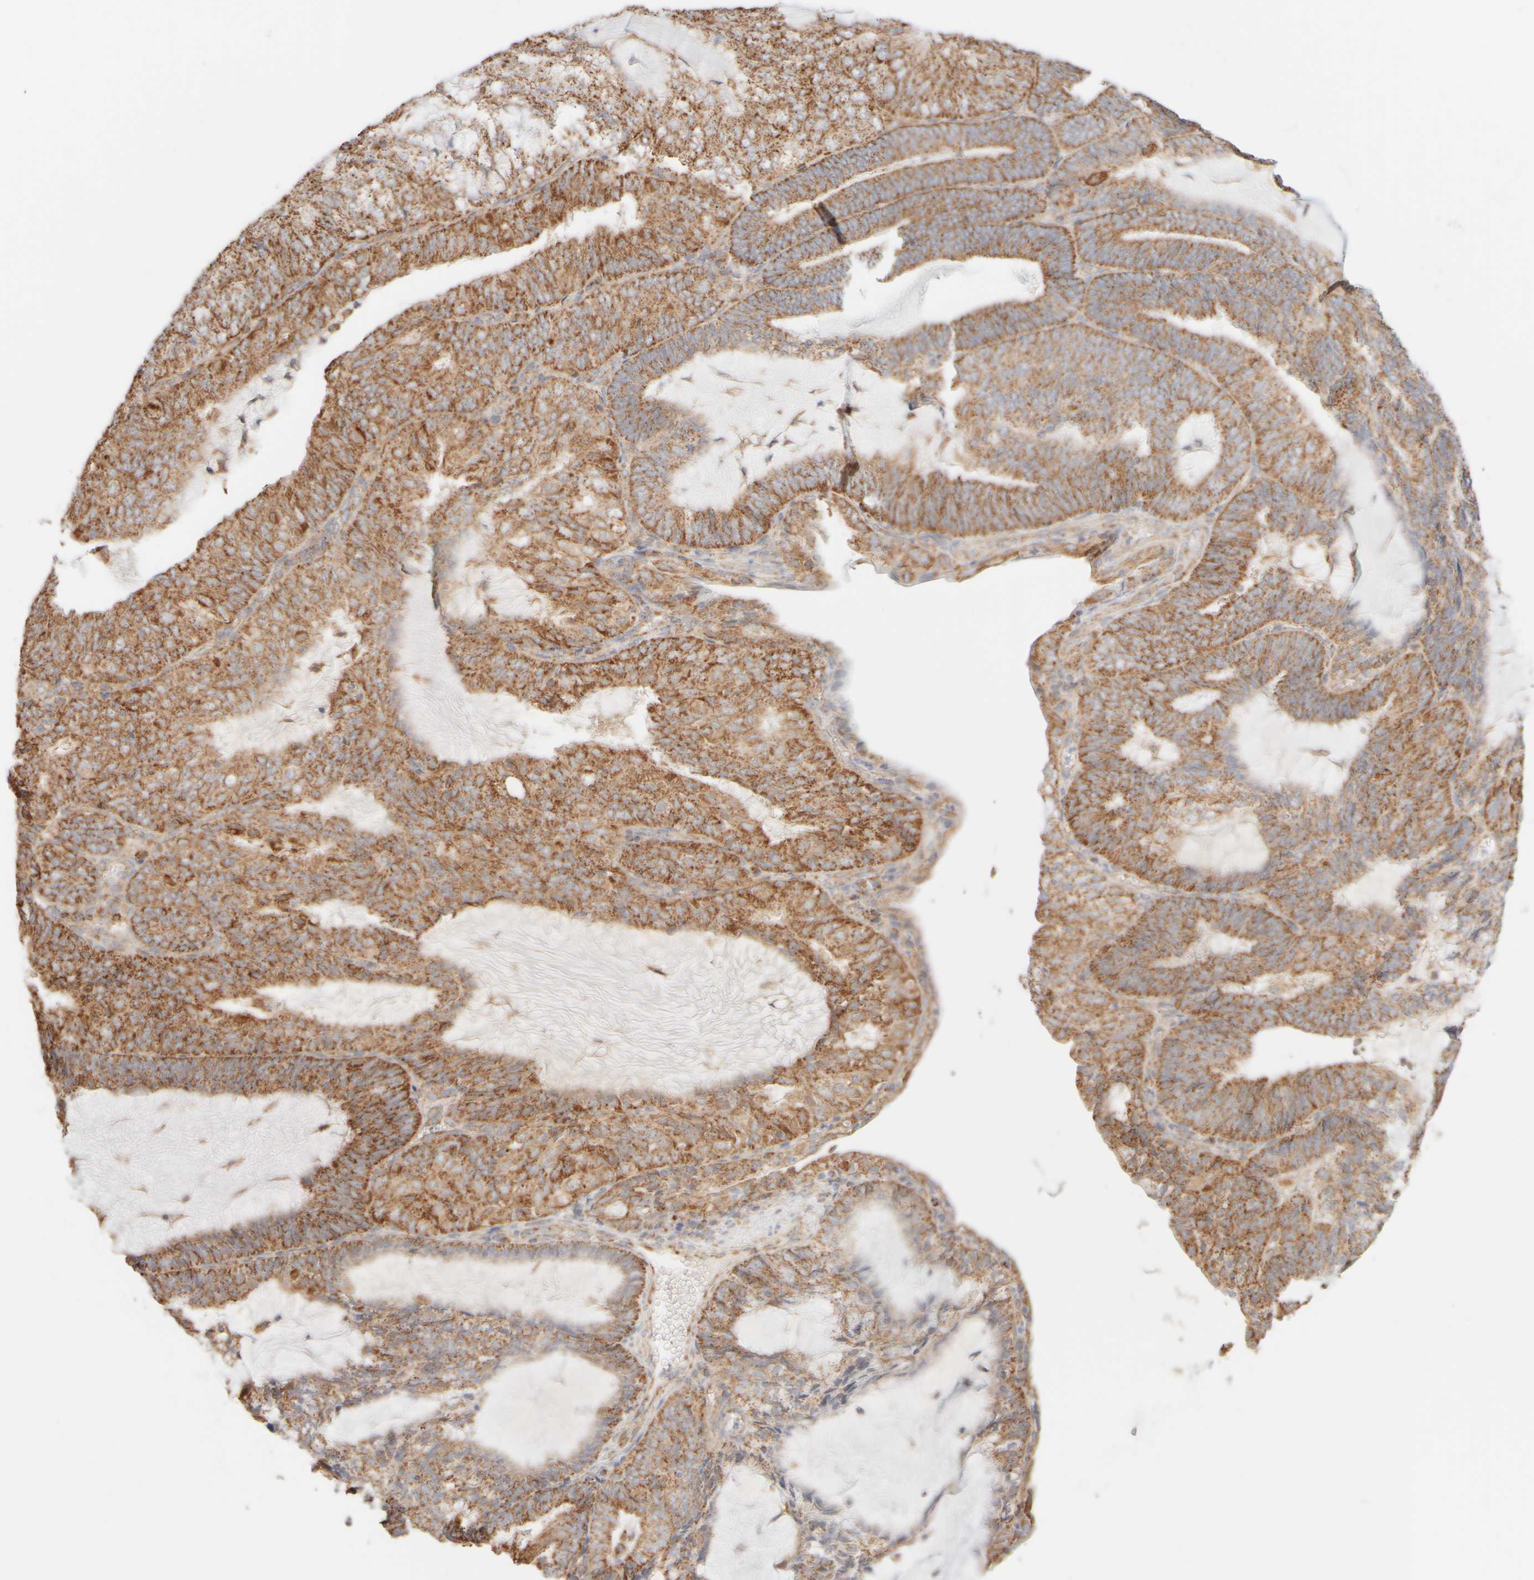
{"staining": {"intensity": "moderate", "quantity": ">75%", "location": "cytoplasmic/membranous"}, "tissue": "endometrial cancer", "cell_type": "Tumor cells", "image_type": "cancer", "snomed": [{"axis": "morphology", "description": "Adenocarcinoma, NOS"}, {"axis": "topography", "description": "Endometrium"}], "caption": "Immunohistochemistry (IHC) histopathology image of human endometrial adenocarcinoma stained for a protein (brown), which demonstrates medium levels of moderate cytoplasmic/membranous positivity in about >75% of tumor cells.", "gene": "APBB2", "patient": {"sex": "female", "age": 81}}